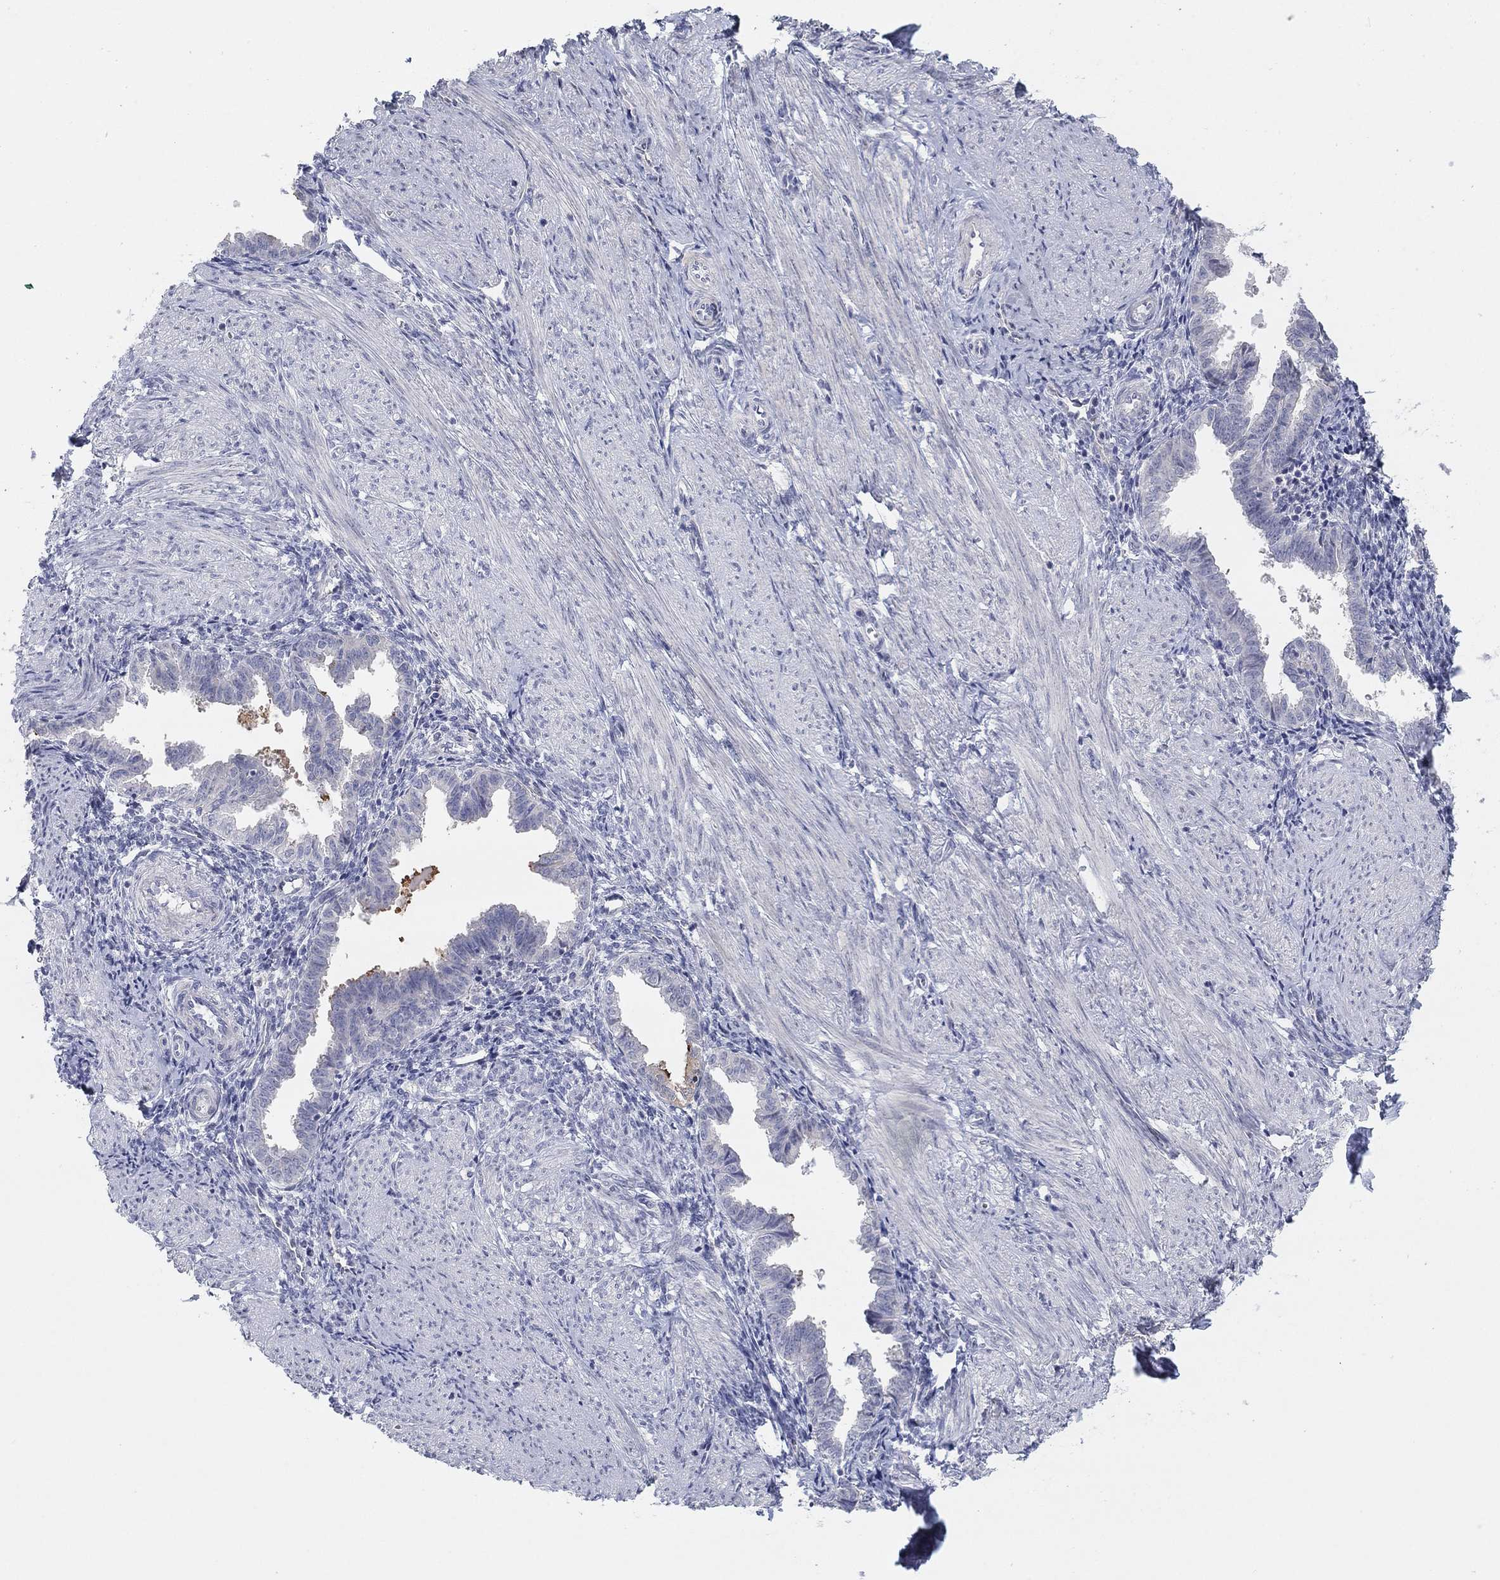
{"staining": {"intensity": "negative", "quantity": "none", "location": "none"}, "tissue": "endometrium", "cell_type": "Cells in endometrial stroma", "image_type": "normal", "snomed": [{"axis": "morphology", "description": "Normal tissue, NOS"}, {"axis": "topography", "description": "Endometrium"}], "caption": "Immunohistochemical staining of normal human endometrium exhibits no significant staining in cells in endometrial stroma.", "gene": "AMN1", "patient": {"sex": "female", "age": 37}}